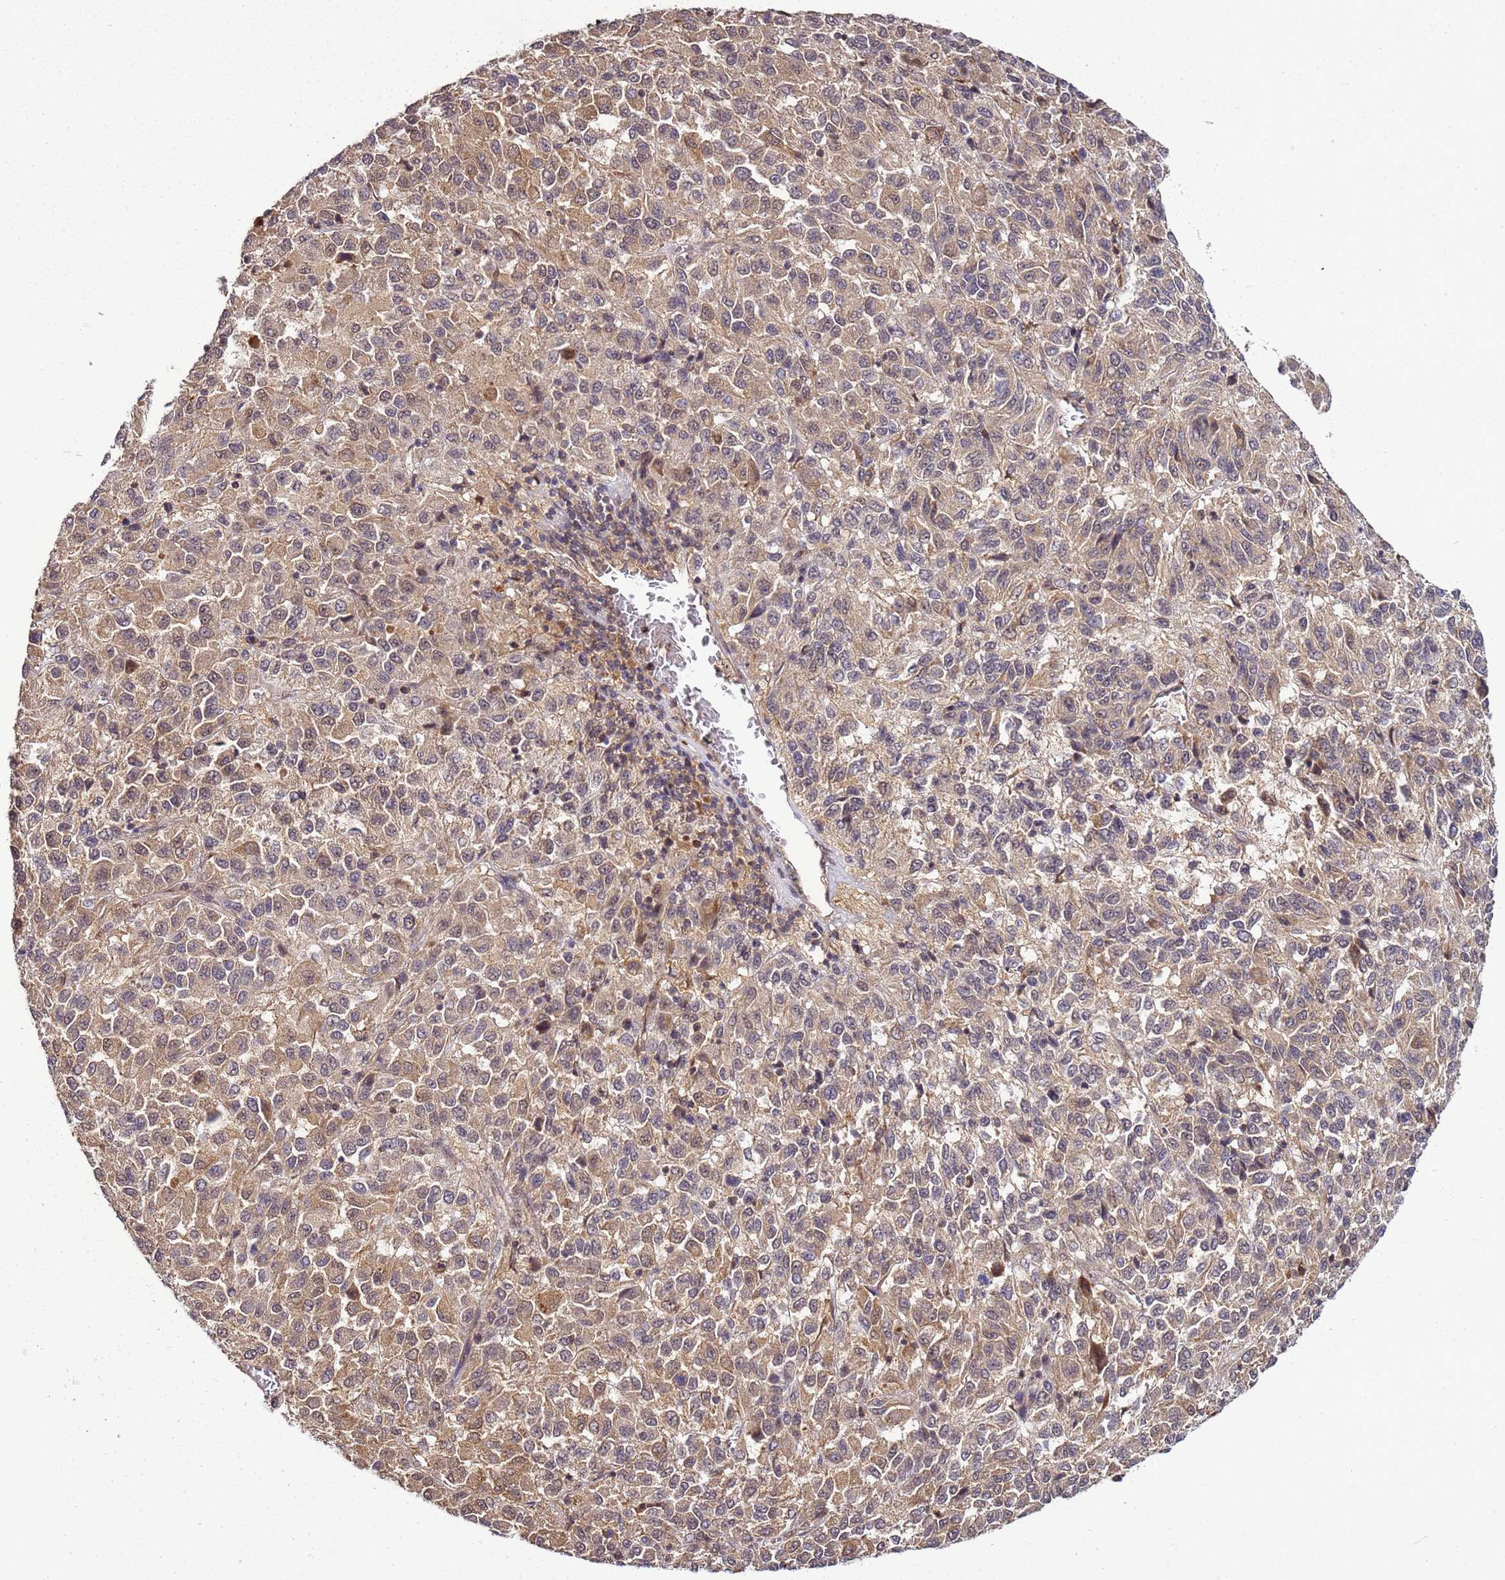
{"staining": {"intensity": "weak", "quantity": "25%-75%", "location": "nuclear"}, "tissue": "melanoma", "cell_type": "Tumor cells", "image_type": "cancer", "snomed": [{"axis": "morphology", "description": "Malignant melanoma, Metastatic site"}, {"axis": "topography", "description": "Lung"}], "caption": "Protein staining by IHC displays weak nuclear expression in approximately 25%-75% of tumor cells in melanoma. (DAB IHC, brown staining for protein, blue staining for nuclei).", "gene": "GEN1", "patient": {"sex": "male", "age": 64}}